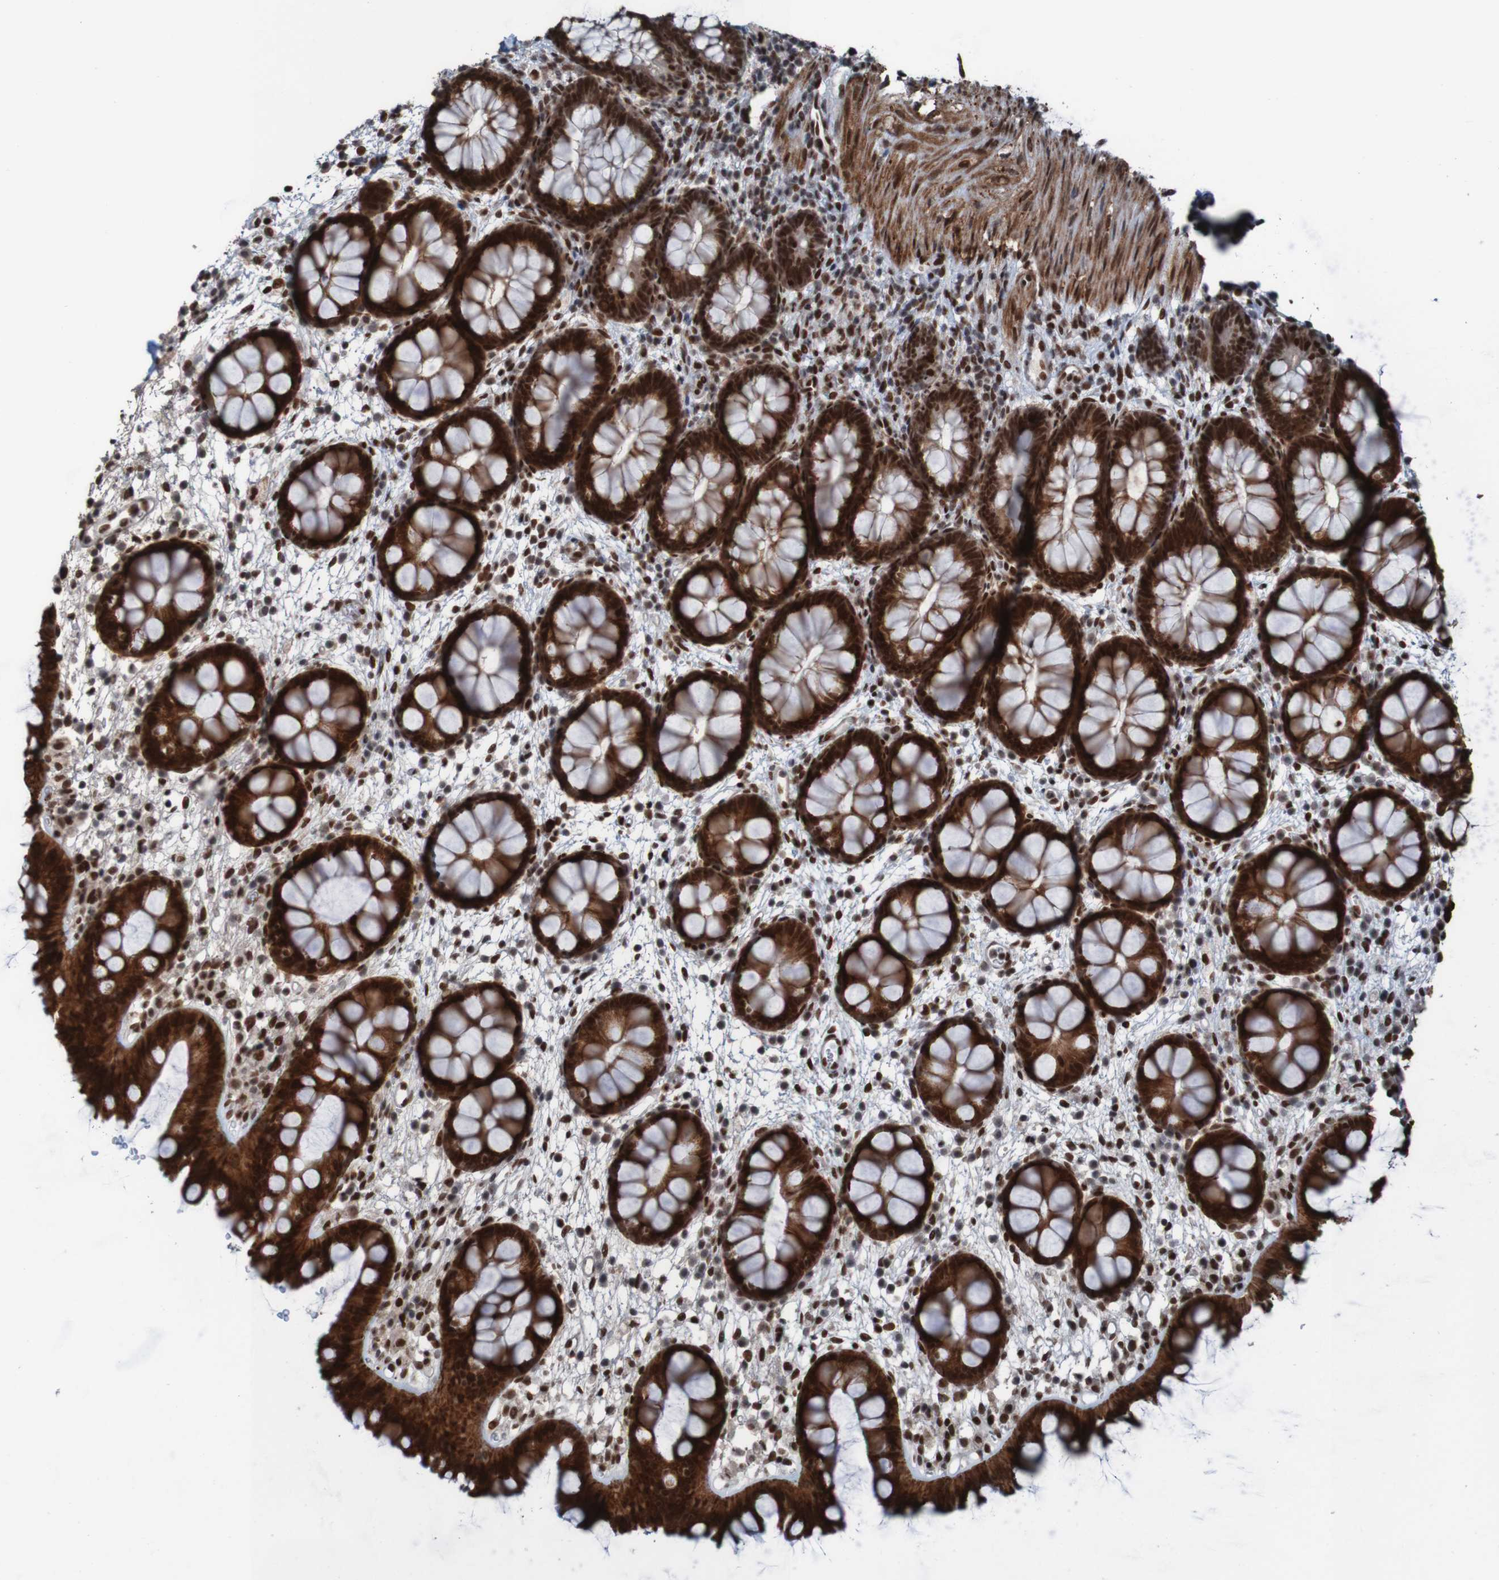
{"staining": {"intensity": "strong", "quantity": ">75%", "location": "cytoplasmic/membranous,nuclear"}, "tissue": "rectum", "cell_type": "Glandular cells", "image_type": "normal", "snomed": [{"axis": "morphology", "description": "Normal tissue, NOS"}, {"axis": "topography", "description": "Rectum"}], "caption": "Rectum stained with IHC exhibits strong cytoplasmic/membranous,nuclear staining in approximately >75% of glandular cells. (DAB IHC, brown staining for protein, blue staining for nuclei).", "gene": "PHF2", "patient": {"sex": "female", "age": 24}}